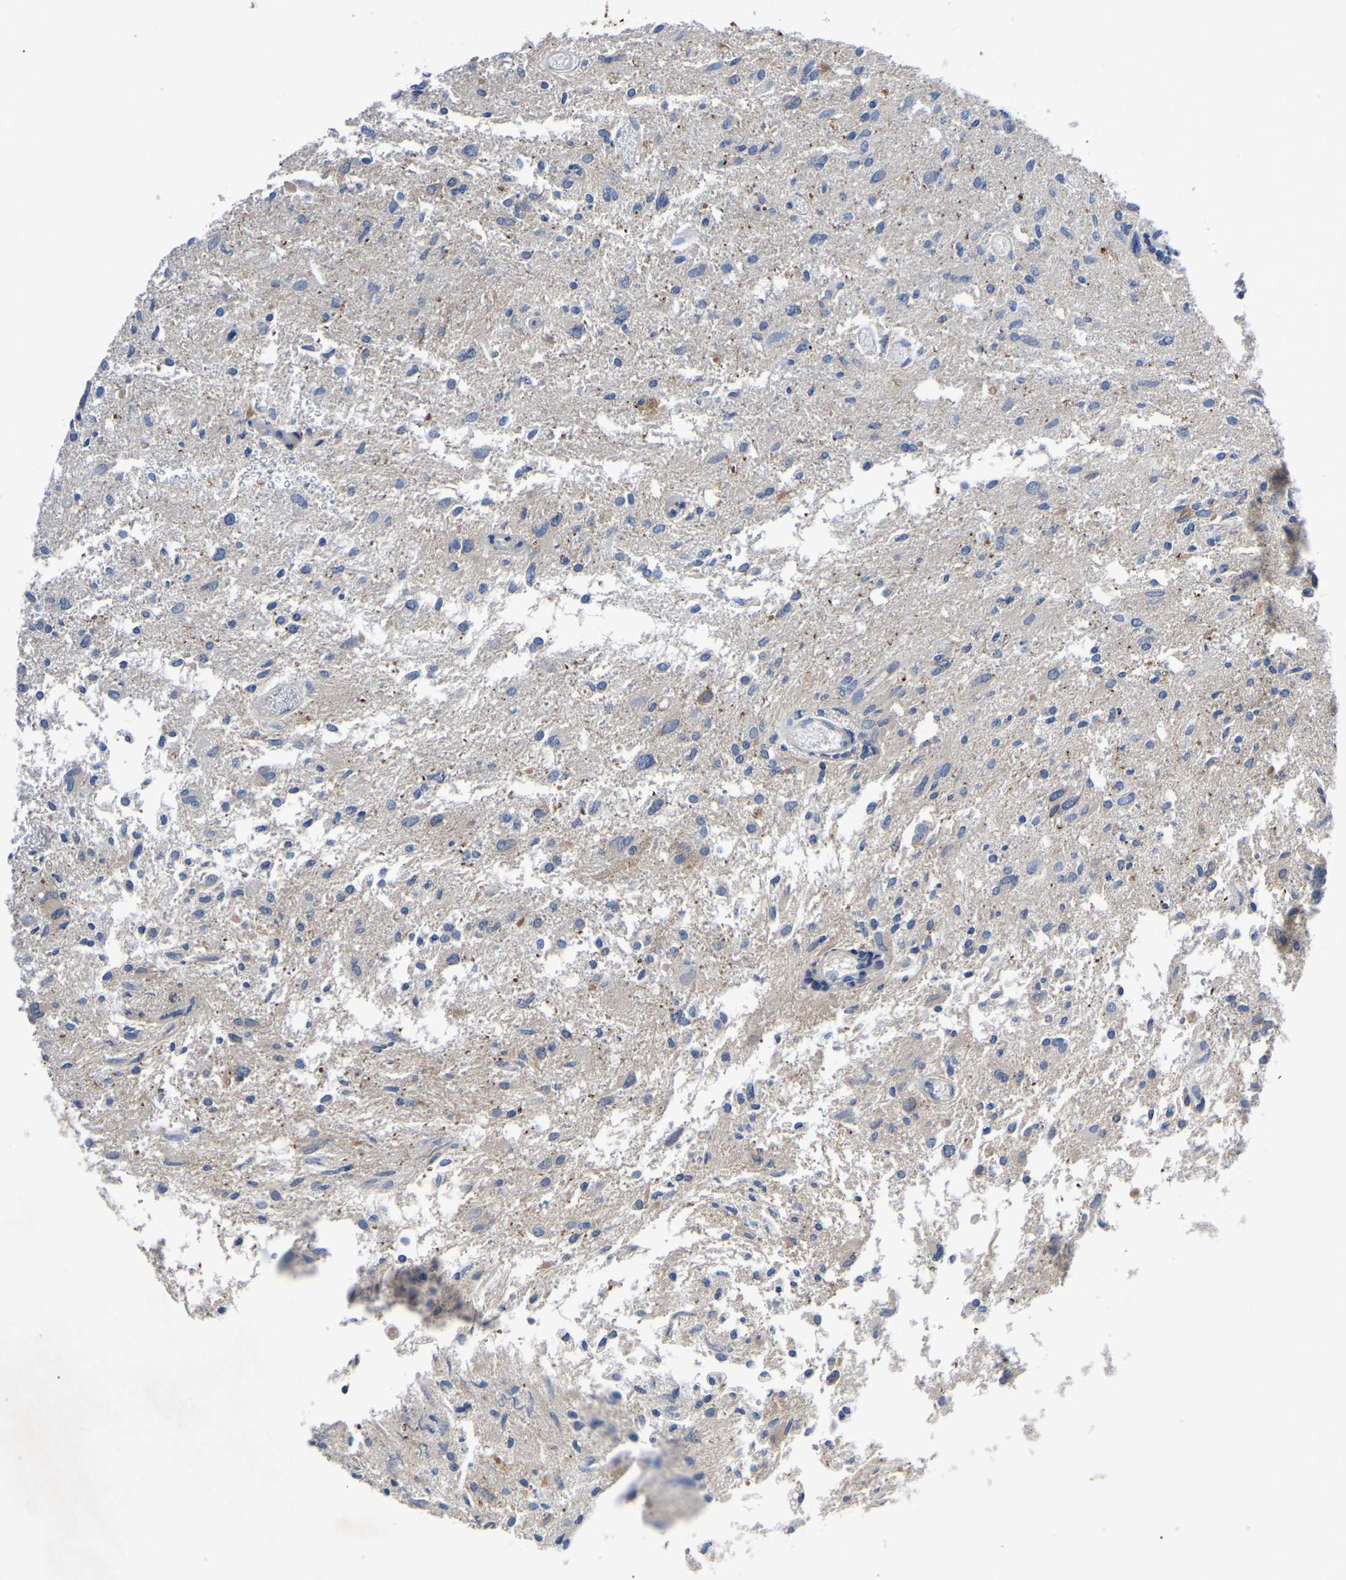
{"staining": {"intensity": "negative", "quantity": "none", "location": "none"}, "tissue": "glioma", "cell_type": "Tumor cells", "image_type": "cancer", "snomed": [{"axis": "morphology", "description": "Glioma, malignant, High grade"}, {"axis": "topography", "description": "Brain"}], "caption": "Malignant glioma (high-grade) was stained to show a protein in brown. There is no significant positivity in tumor cells. (DAB IHC visualized using brightfield microscopy, high magnification).", "gene": "CIT", "patient": {"sex": "female", "age": 59}}